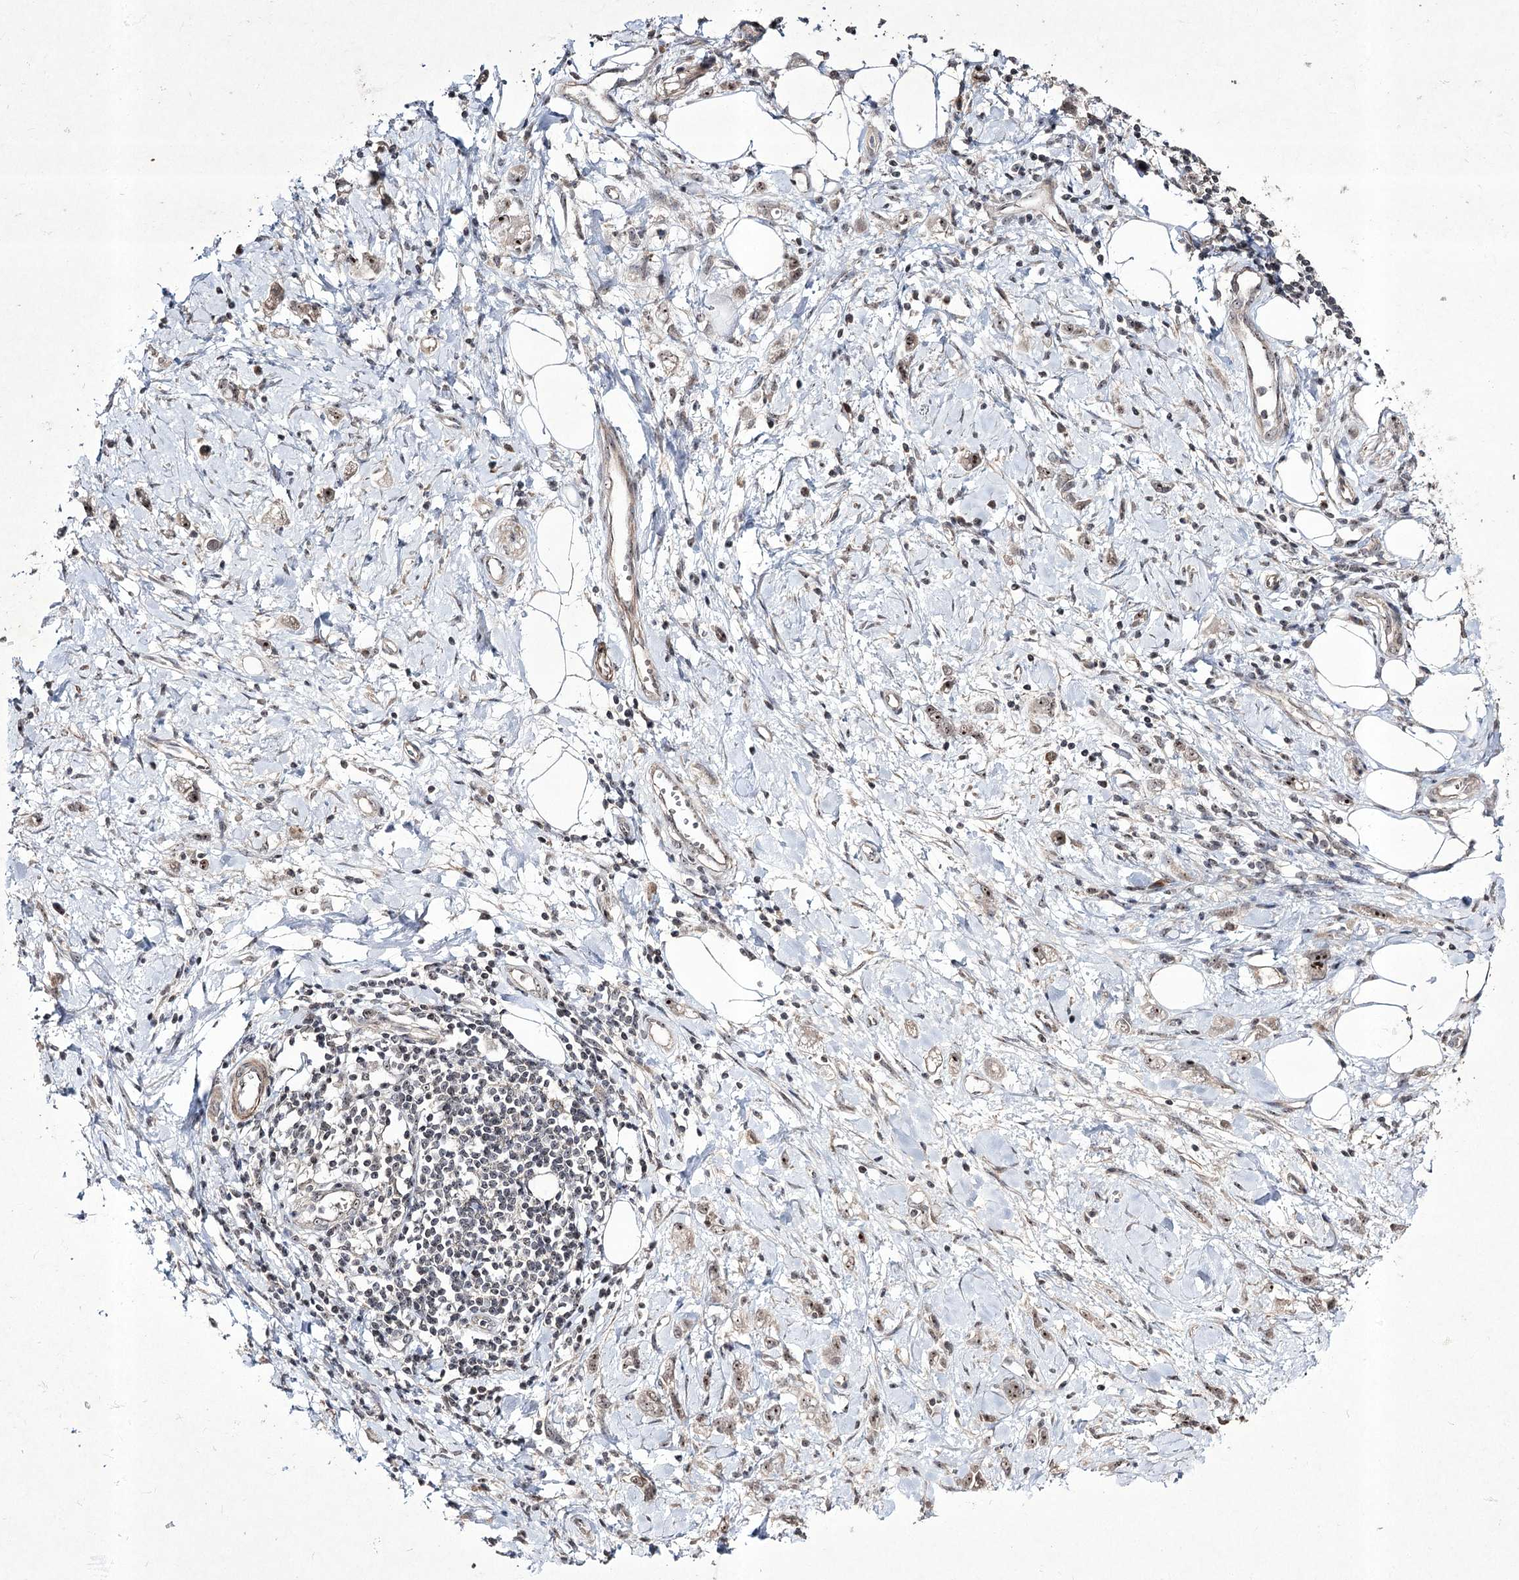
{"staining": {"intensity": "weak", "quantity": ">75%", "location": "nuclear"}, "tissue": "stomach cancer", "cell_type": "Tumor cells", "image_type": "cancer", "snomed": [{"axis": "morphology", "description": "Adenocarcinoma, NOS"}, {"axis": "topography", "description": "Stomach"}], "caption": "Protein expression analysis of human stomach adenocarcinoma reveals weak nuclear expression in about >75% of tumor cells.", "gene": "CCDC59", "patient": {"sex": "female", "age": 76}}